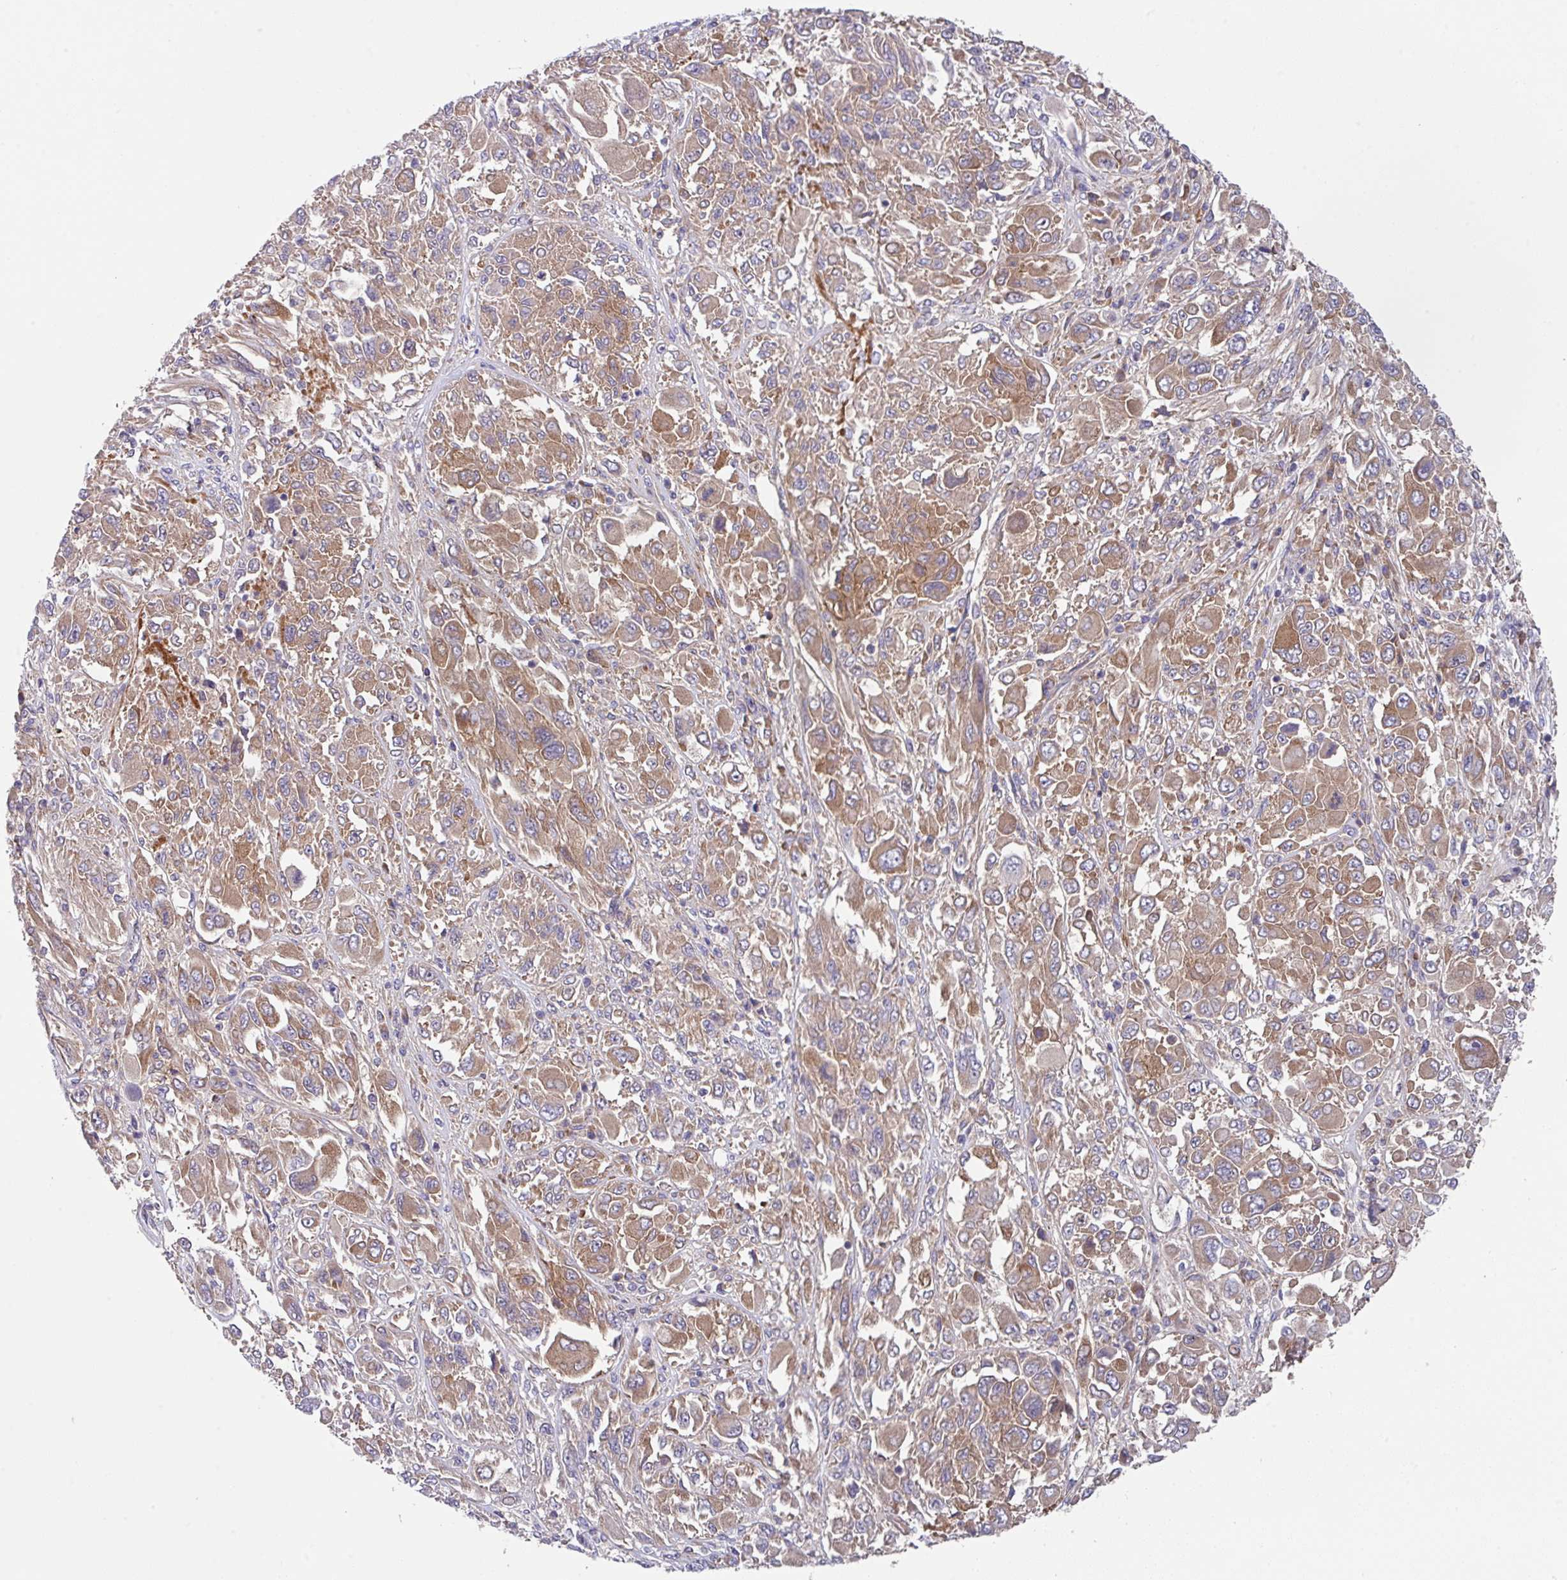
{"staining": {"intensity": "moderate", "quantity": ">75%", "location": "cytoplasmic/membranous"}, "tissue": "melanoma", "cell_type": "Tumor cells", "image_type": "cancer", "snomed": [{"axis": "morphology", "description": "Malignant melanoma, NOS"}, {"axis": "topography", "description": "Skin"}], "caption": "Melanoma stained for a protein shows moderate cytoplasmic/membranous positivity in tumor cells. (IHC, brightfield microscopy, high magnification).", "gene": "EIF4B", "patient": {"sex": "female", "age": 91}}